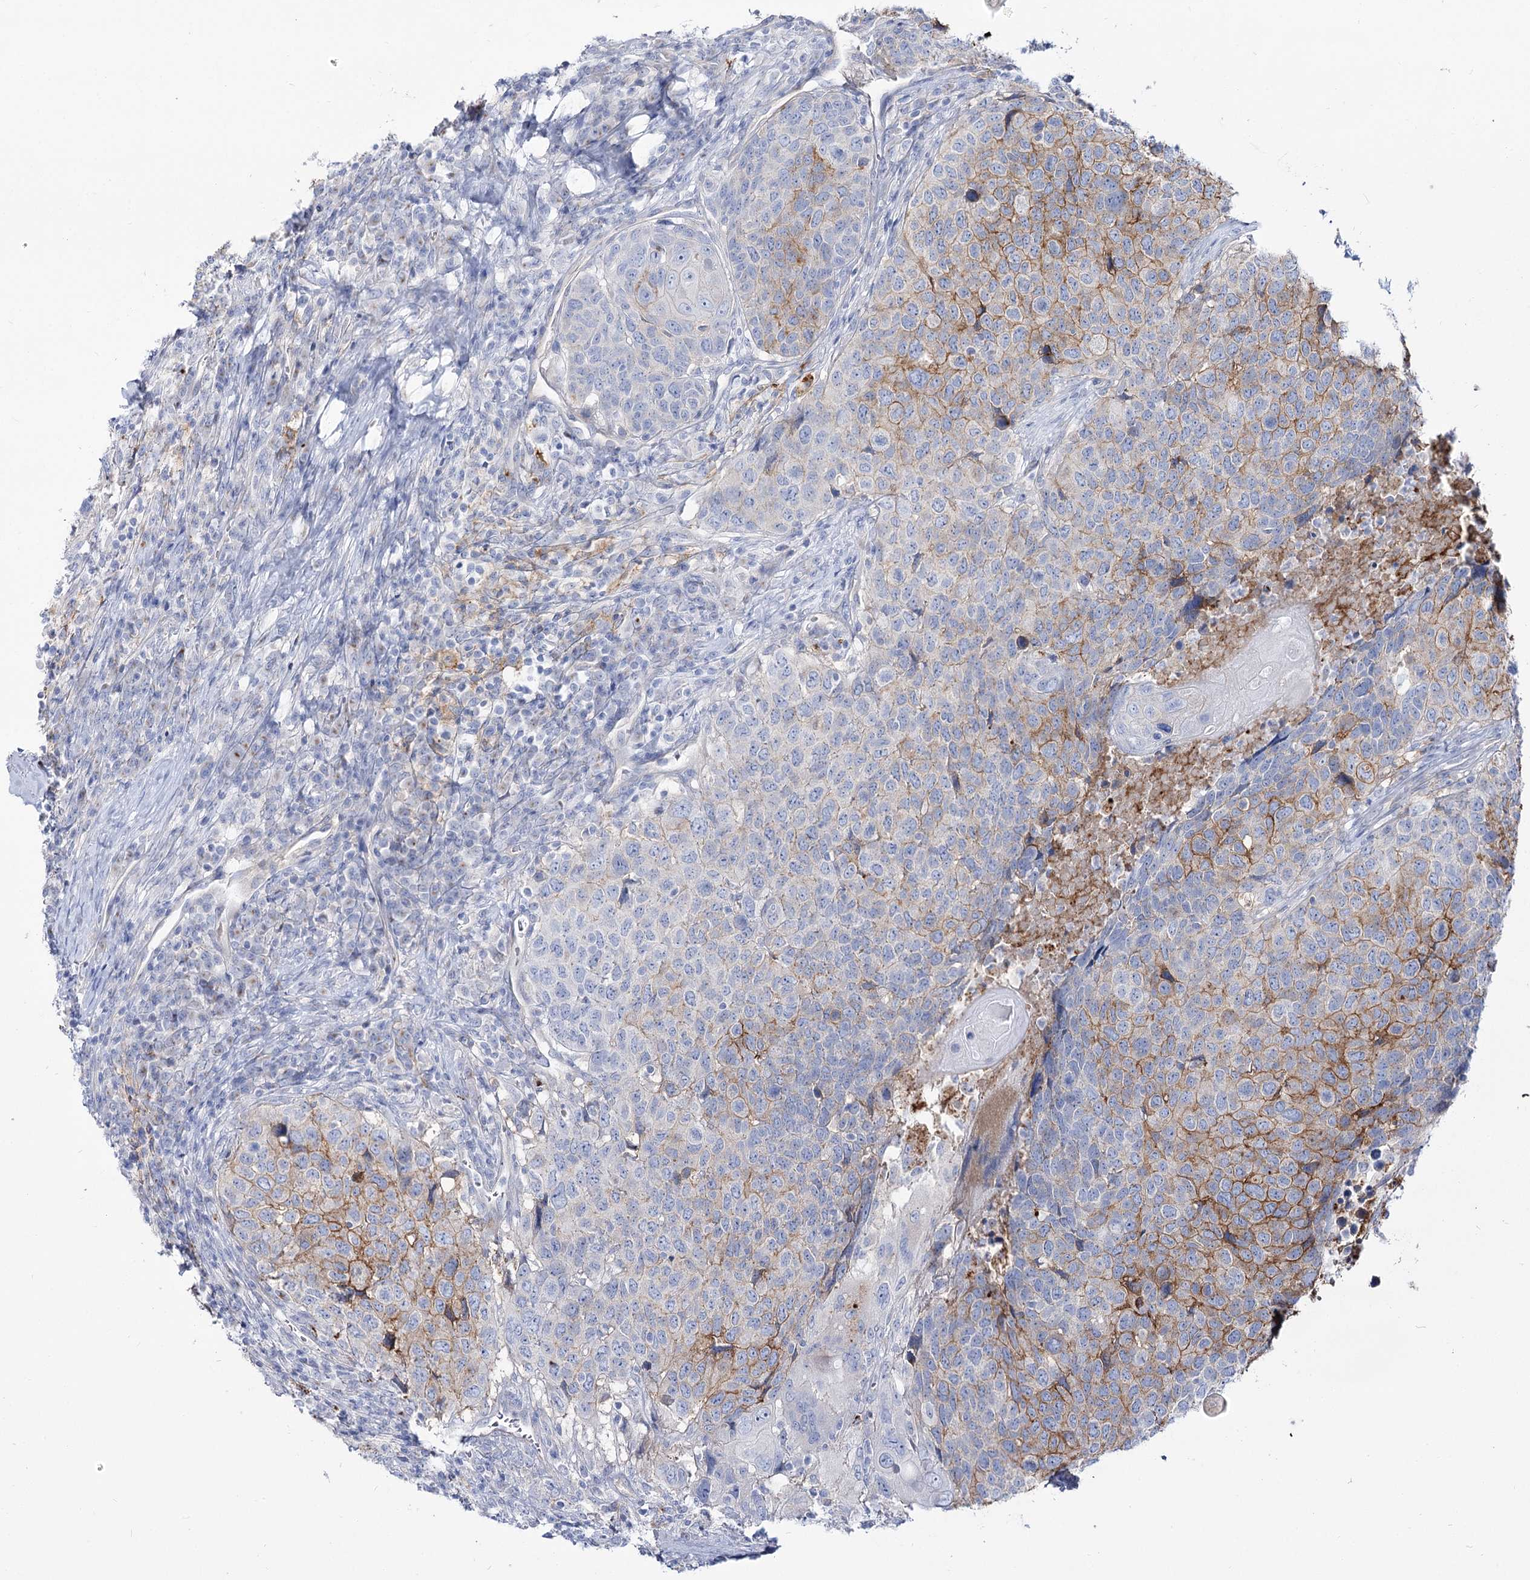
{"staining": {"intensity": "moderate", "quantity": "25%-75%", "location": "cytoplasmic/membranous"}, "tissue": "head and neck cancer", "cell_type": "Tumor cells", "image_type": "cancer", "snomed": [{"axis": "morphology", "description": "Squamous cell carcinoma, NOS"}, {"axis": "topography", "description": "Head-Neck"}], "caption": "Immunohistochemical staining of human squamous cell carcinoma (head and neck) shows moderate cytoplasmic/membranous protein staining in about 25%-75% of tumor cells.", "gene": "SUOX", "patient": {"sex": "male", "age": 66}}